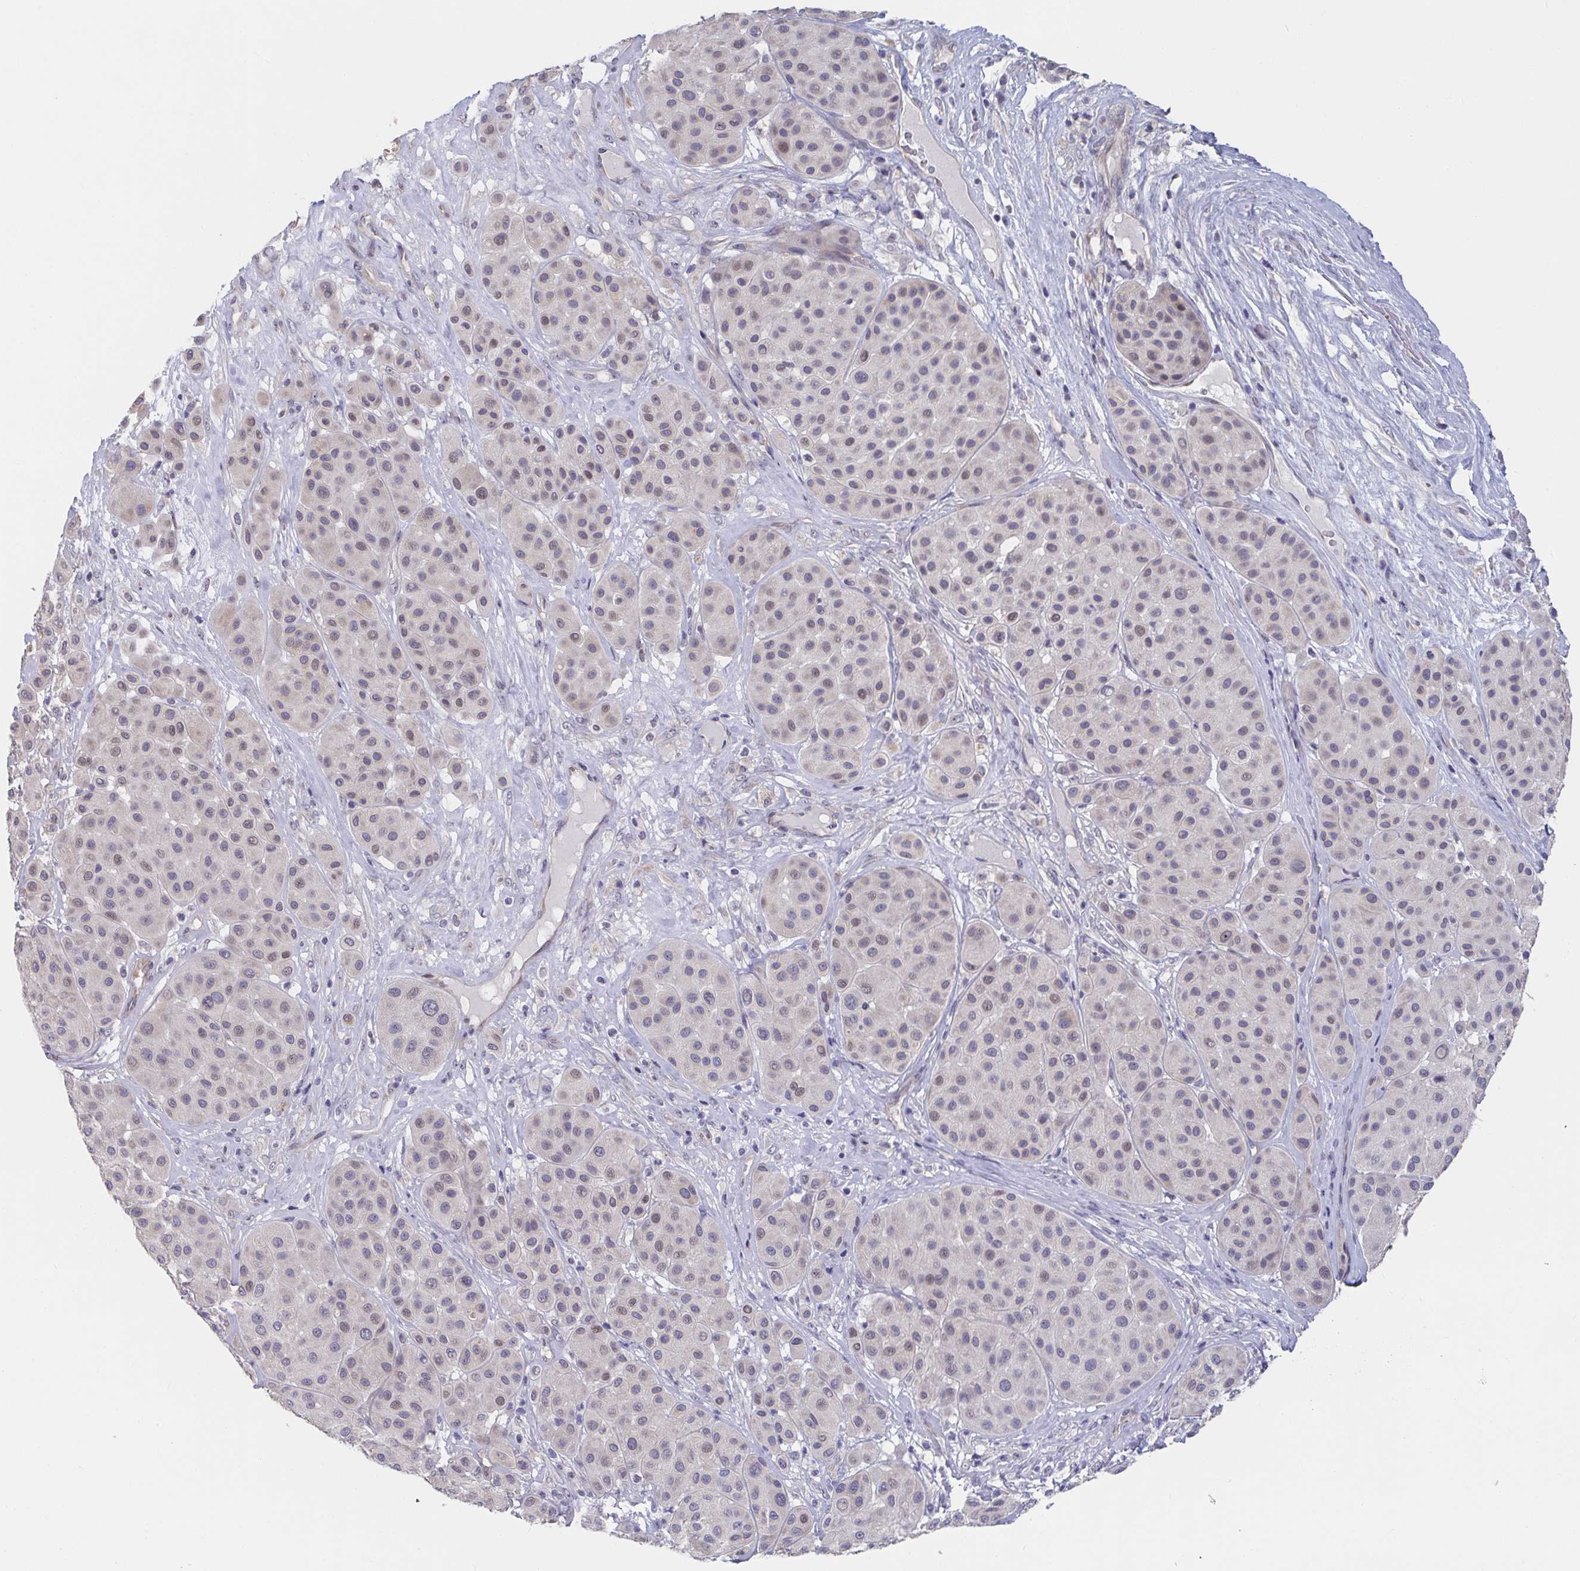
{"staining": {"intensity": "weak", "quantity": "<25%", "location": "nuclear"}, "tissue": "melanoma", "cell_type": "Tumor cells", "image_type": "cancer", "snomed": [{"axis": "morphology", "description": "Malignant melanoma, Metastatic site"}, {"axis": "topography", "description": "Smooth muscle"}], "caption": "Protein analysis of melanoma shows no significant positivity in tumor cells.", "gene": "FAM156B", "patient": {"sex": "male", "age": 41}}